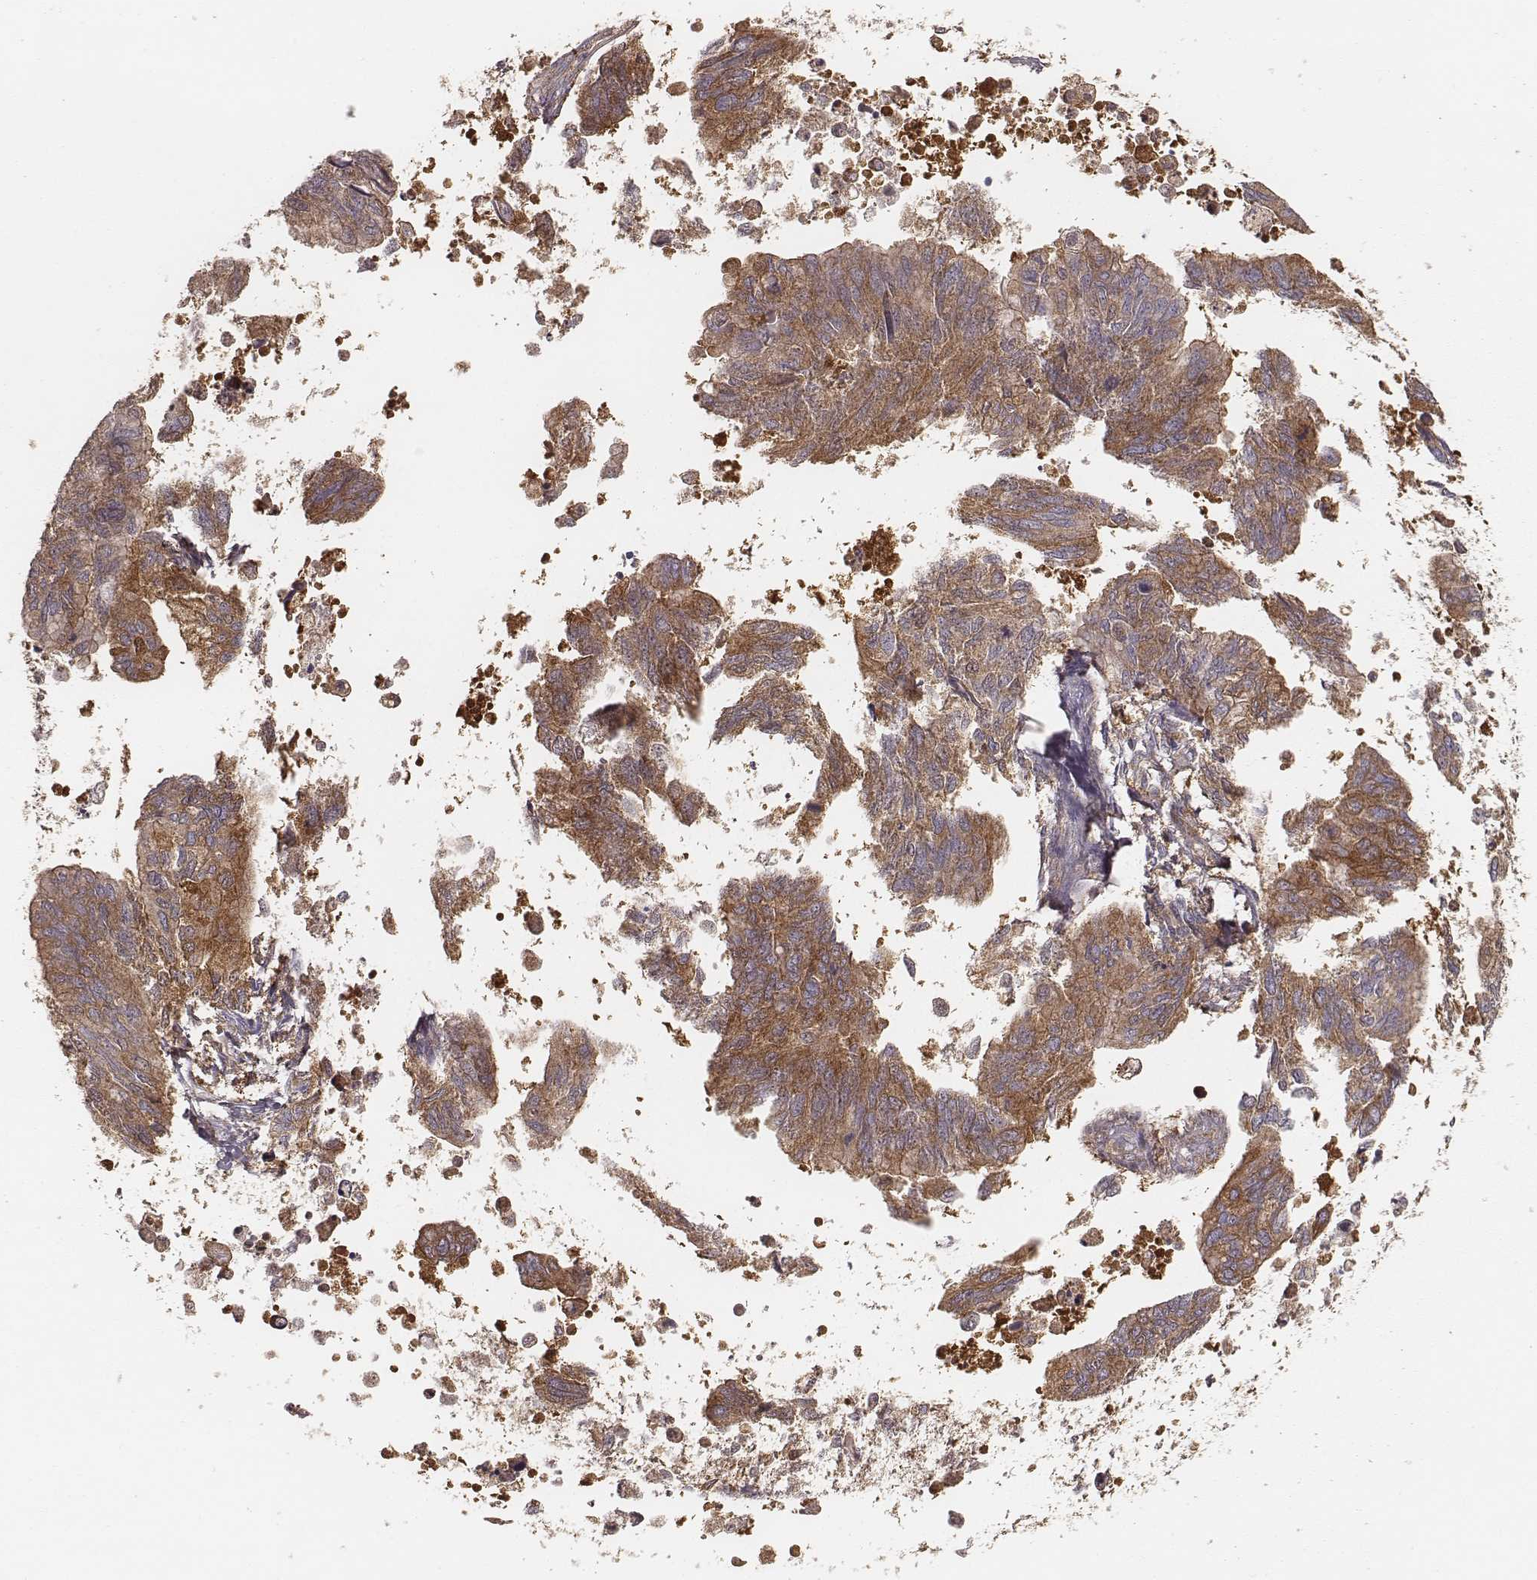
{"staining": {"intensity": "moderate", "quantity": ">75%", "location": "cytoplasmic/membranous"}, "tissue": "ovarian cancer", "cell_type": "Tumor cells", "image_type": "cancer", "snomed": [{"axis": "morphology", "description": "Cystadenocarcinoma, mucinous, NOS"}, {"axis": "topography", "description": "Ovary"}], "caption": "Immunohistochemistry histopathology image of ovarian cancer (mucinous cystadenocarcinoma) stained for a protein (brown), which displays medium levels of moderate cytoplasmic/membranous expression in approximately >75% of tumor cells.", "gene": "CARS1", "patient": {"sex": "female", "age": 76}}